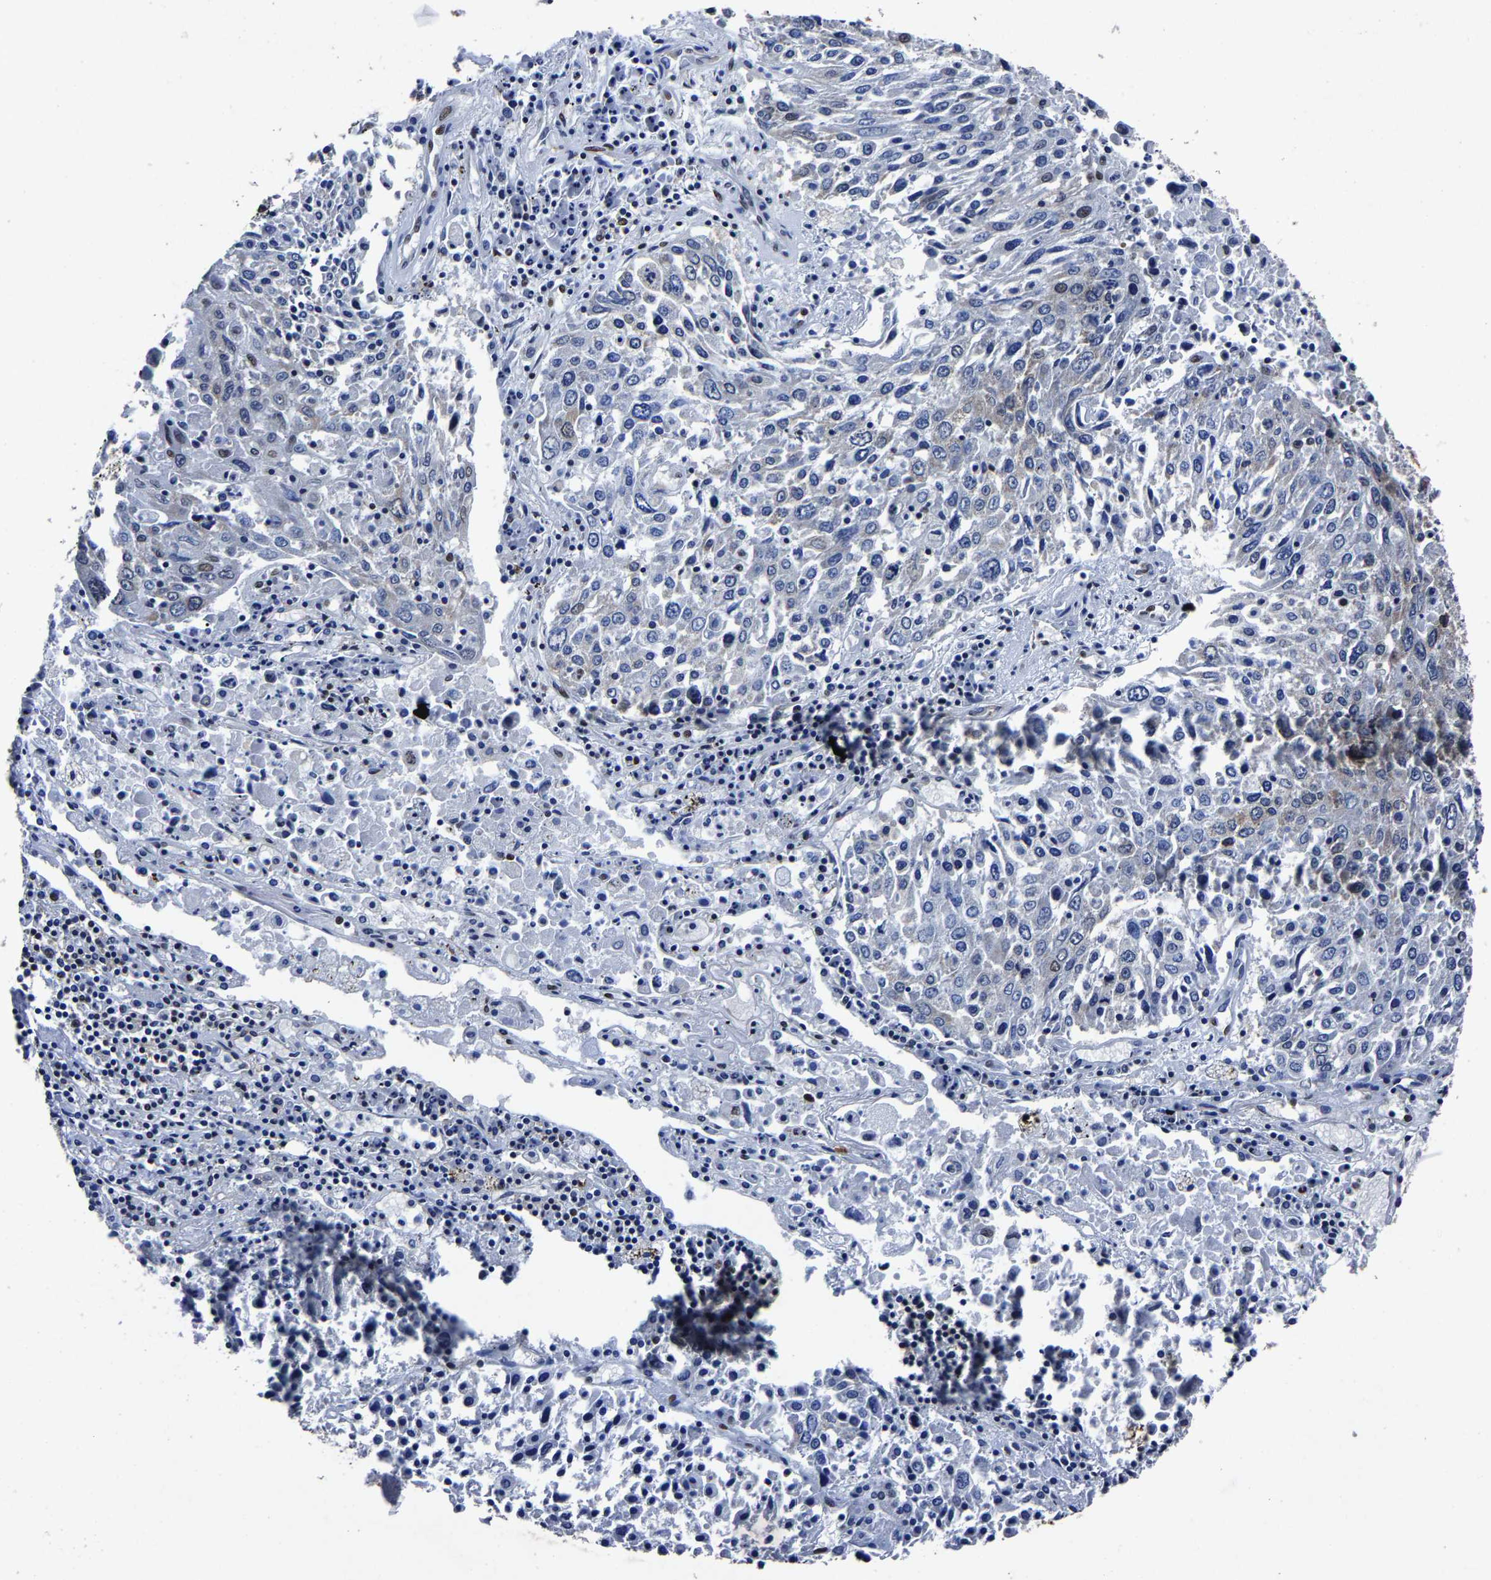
{"staining": {"intensity": "negative", "quantity": "none", "location": "none"}, "tissue": "lung cancer", "cell_type": "Tumor cells", "image_type": "cancer", "snomed": [{"axis": "morphology", "description": "Squamous cell carcinoma, NOS"}, {"axis": "topography", "description": "Lung"}], "caption": "Histopathology image shows no significant protein positivity in tumor cells of lung cancer.", "gene": "RBM45", "patient": {"sex": "male", "age": 65}}